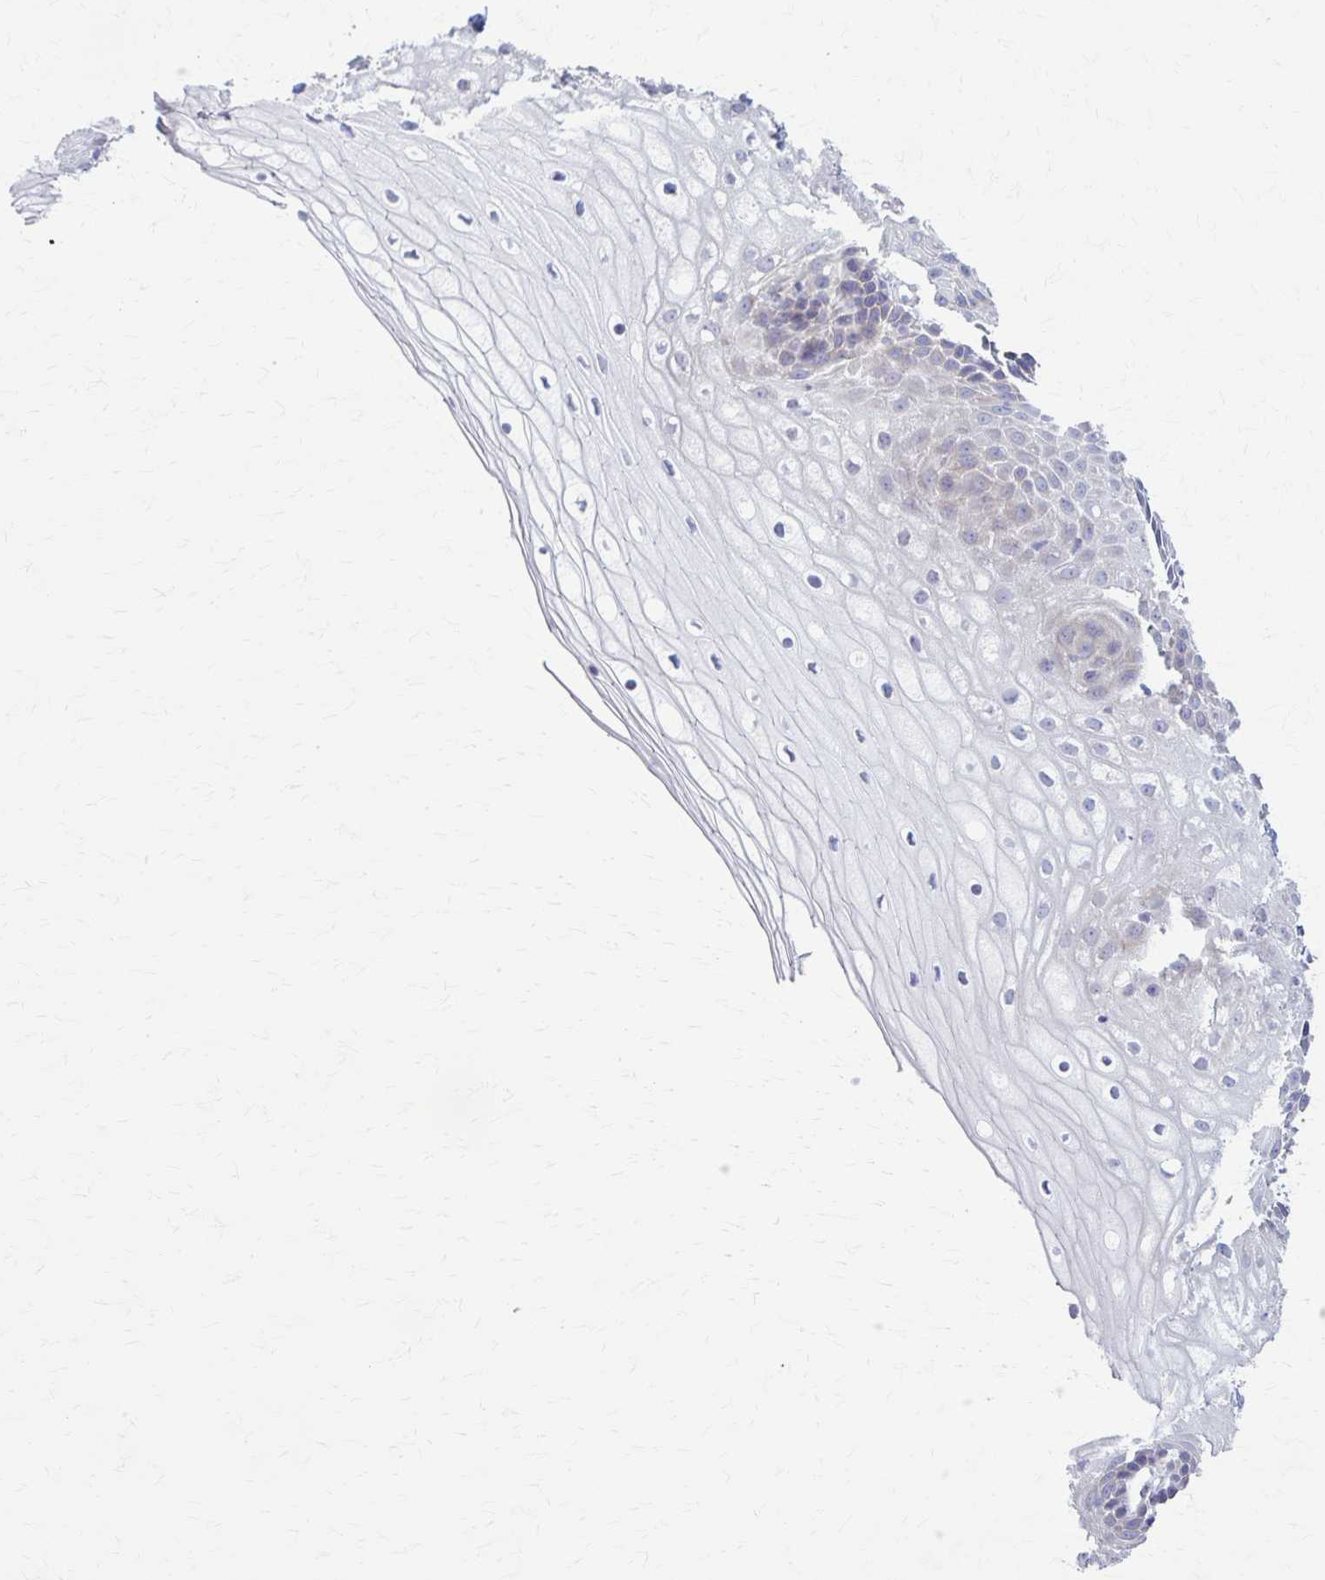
{"staining": {"intensity": "negative", "quantity": "none", "location": "none"}, "tissue": "cervix", "cell_type": "Glandular cells", "image_type": "normal", "snomed": [{"axis": "morphology", "description": "Normal tissue, NOS"}, {"axis": "topography", "description": "Cervix"}], "caption": "DAB (3,3'-diaminobenzidine) immunohistochemical staining of normal cervix demonstrates no significant staining in glandular cells.", "gene": "PRKRA", "patient": {"sex": "female", "age": 36}}